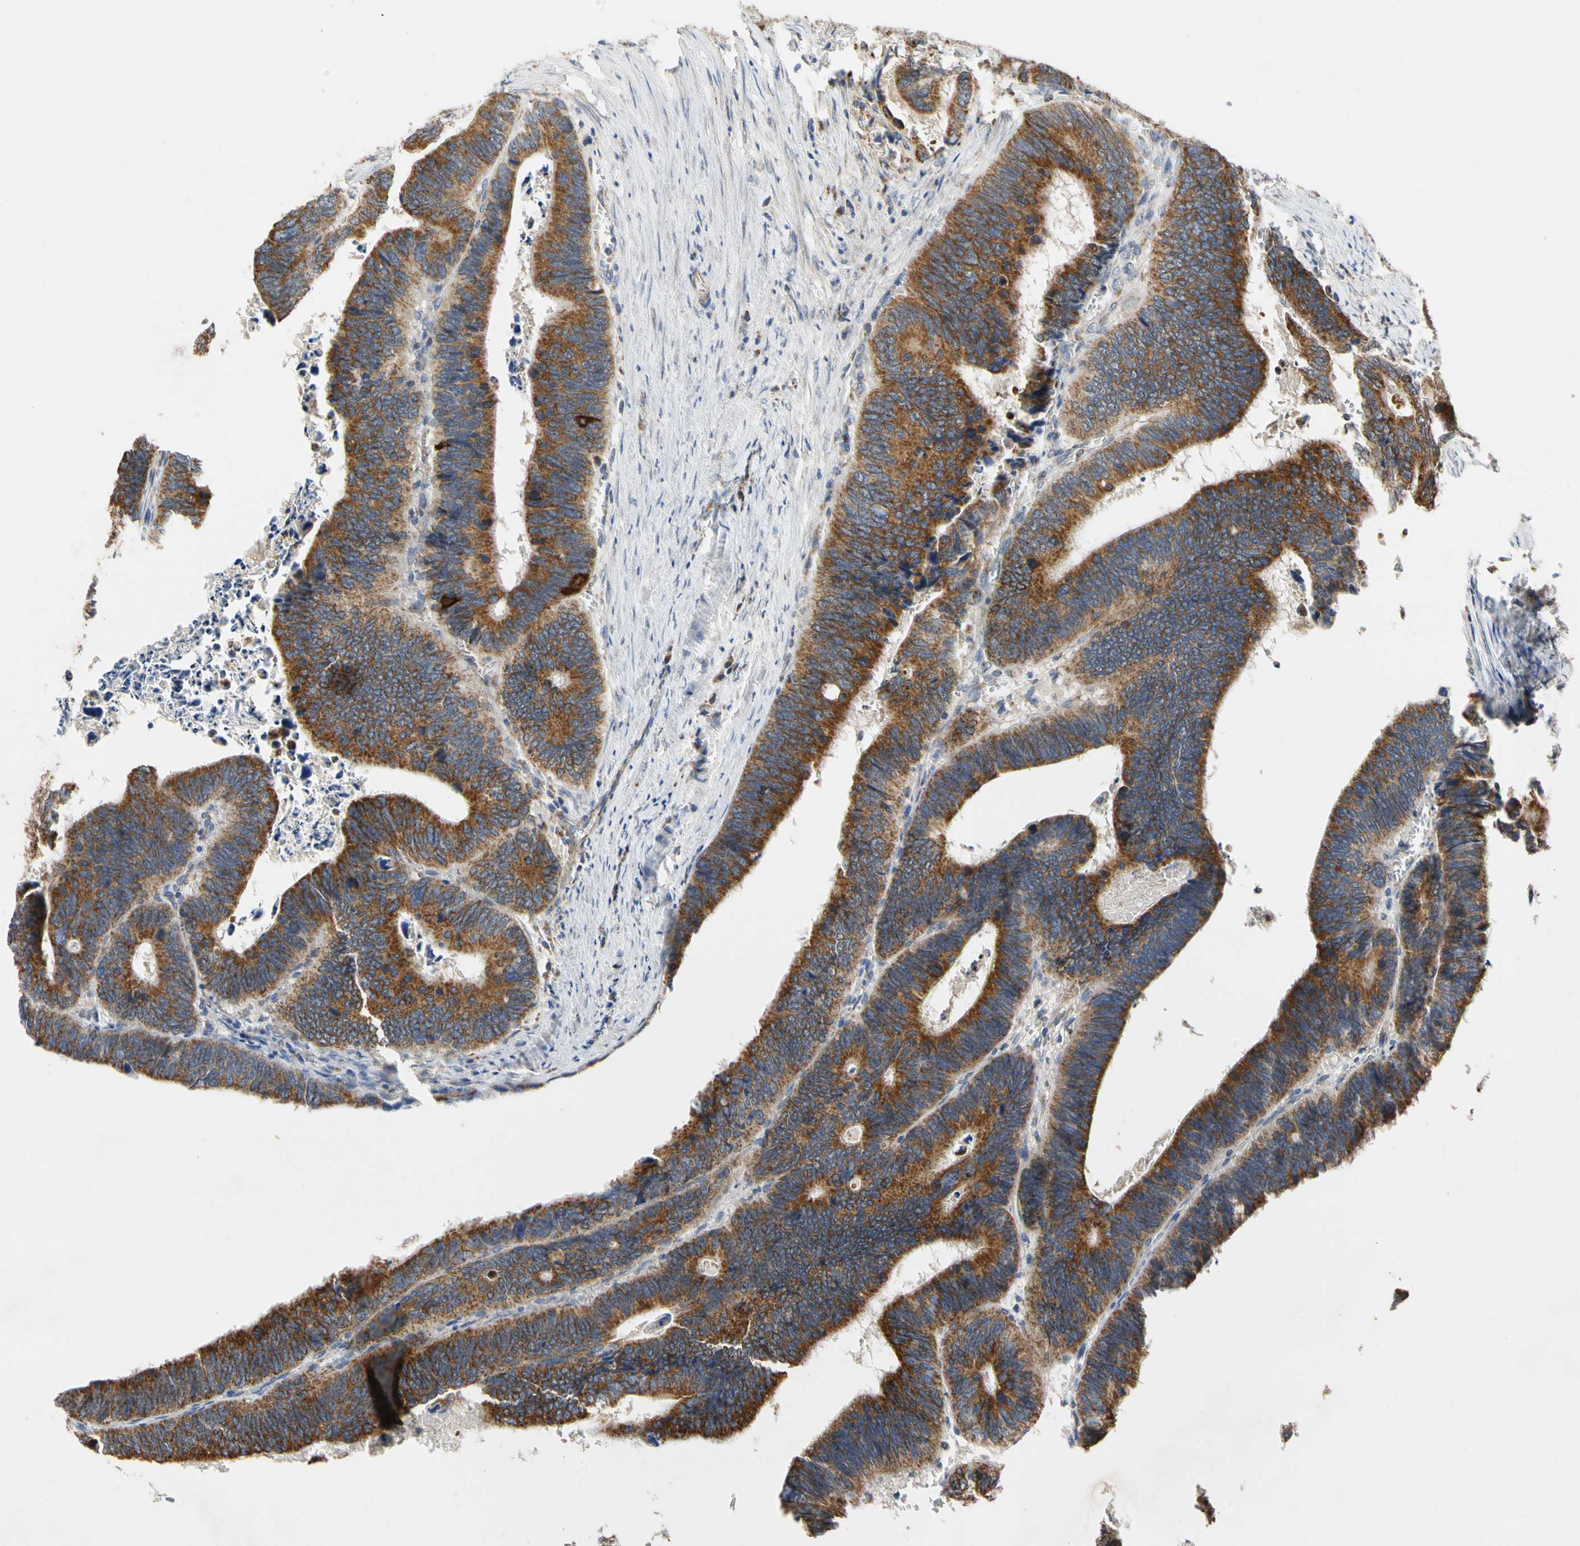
{"staining": {"intensity": "strong", "quantity": ">75%", "location": "cytoplasmic/membranous"}, "tissue": "colorectal cancer", "cell_type": "Tumor cells", "image_type": "cancer", "snomed": [{"axis": "morphology", "description": "Adenocarcinoma, NOS"}, {"axis": "topography", "description": "Colon"}], "caption": "This photomicrograph shows immunohistochemistry (IHC) staining of colorectal cancer (adenocarcinoma), with high strong cytoplasmic/membranous expression in approximately >75% of tumor cells.", "gene": "GPD2", "patient": {"sex": "male", "age": 72}}